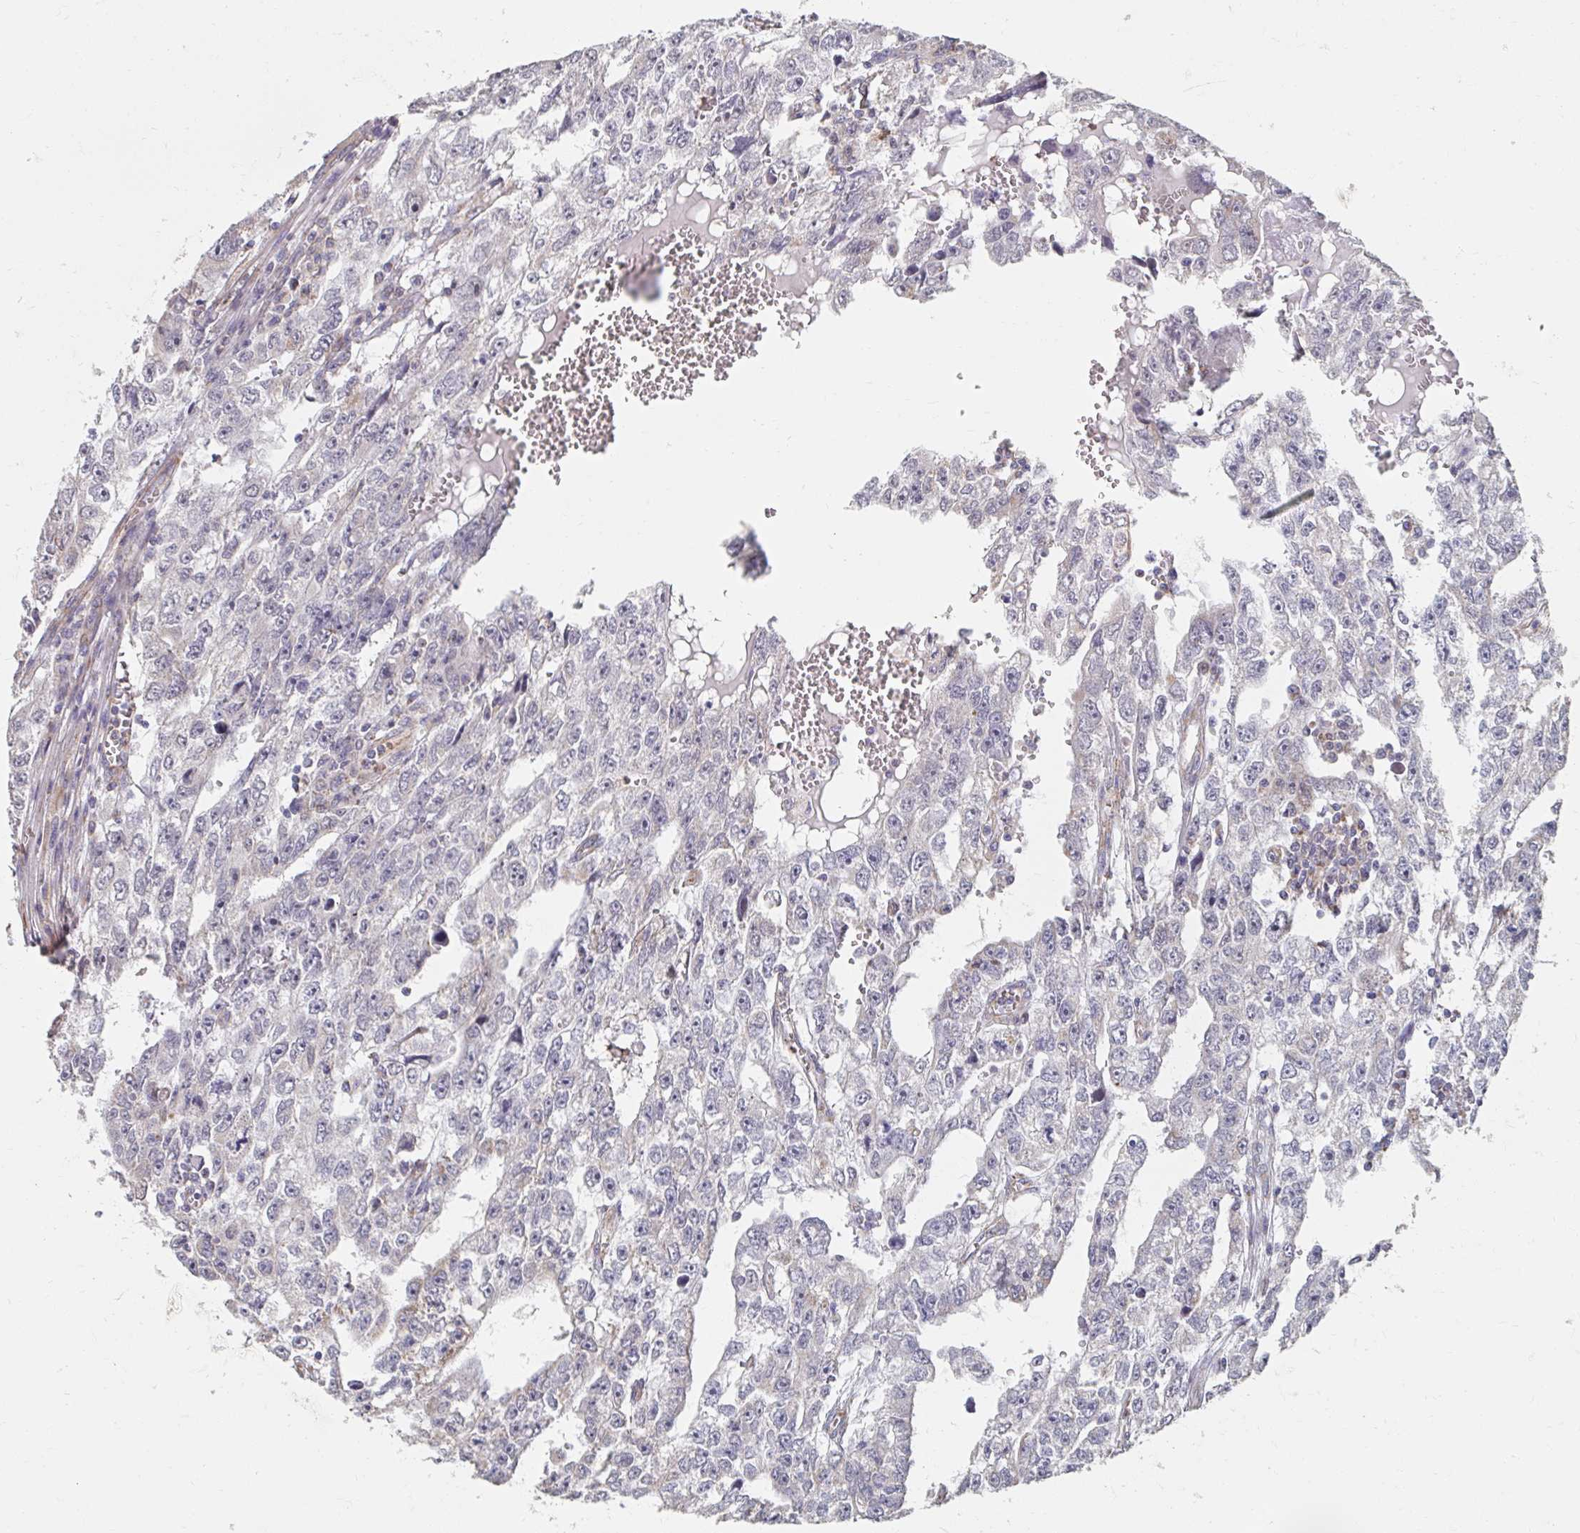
{"staining": {"intensity": "negative", "quantity": "none", "location": "none"}, "tissue": "testis cancer", "cell_type": "Tumor cells", "image_type": "cancer", "snomed": [{"axis": "morphology", "description": "Carcinoma, Embryonal, NOS"}, {"axis": "topography", "description": "Testis"}], "caption": "Embryonal carcinoma (testis) was stained to show a protein in brown. There is no significant positivity in tumor cells. (Stains: DAB (3,3'-diaminobenzidine) immunohistochemistry (IHC) with hematoxylin counter stain, Microscopy: brightfield microscopy at high magnification).", "gene": "MAVS", "patient": {"sex": "male", "age": 20}}